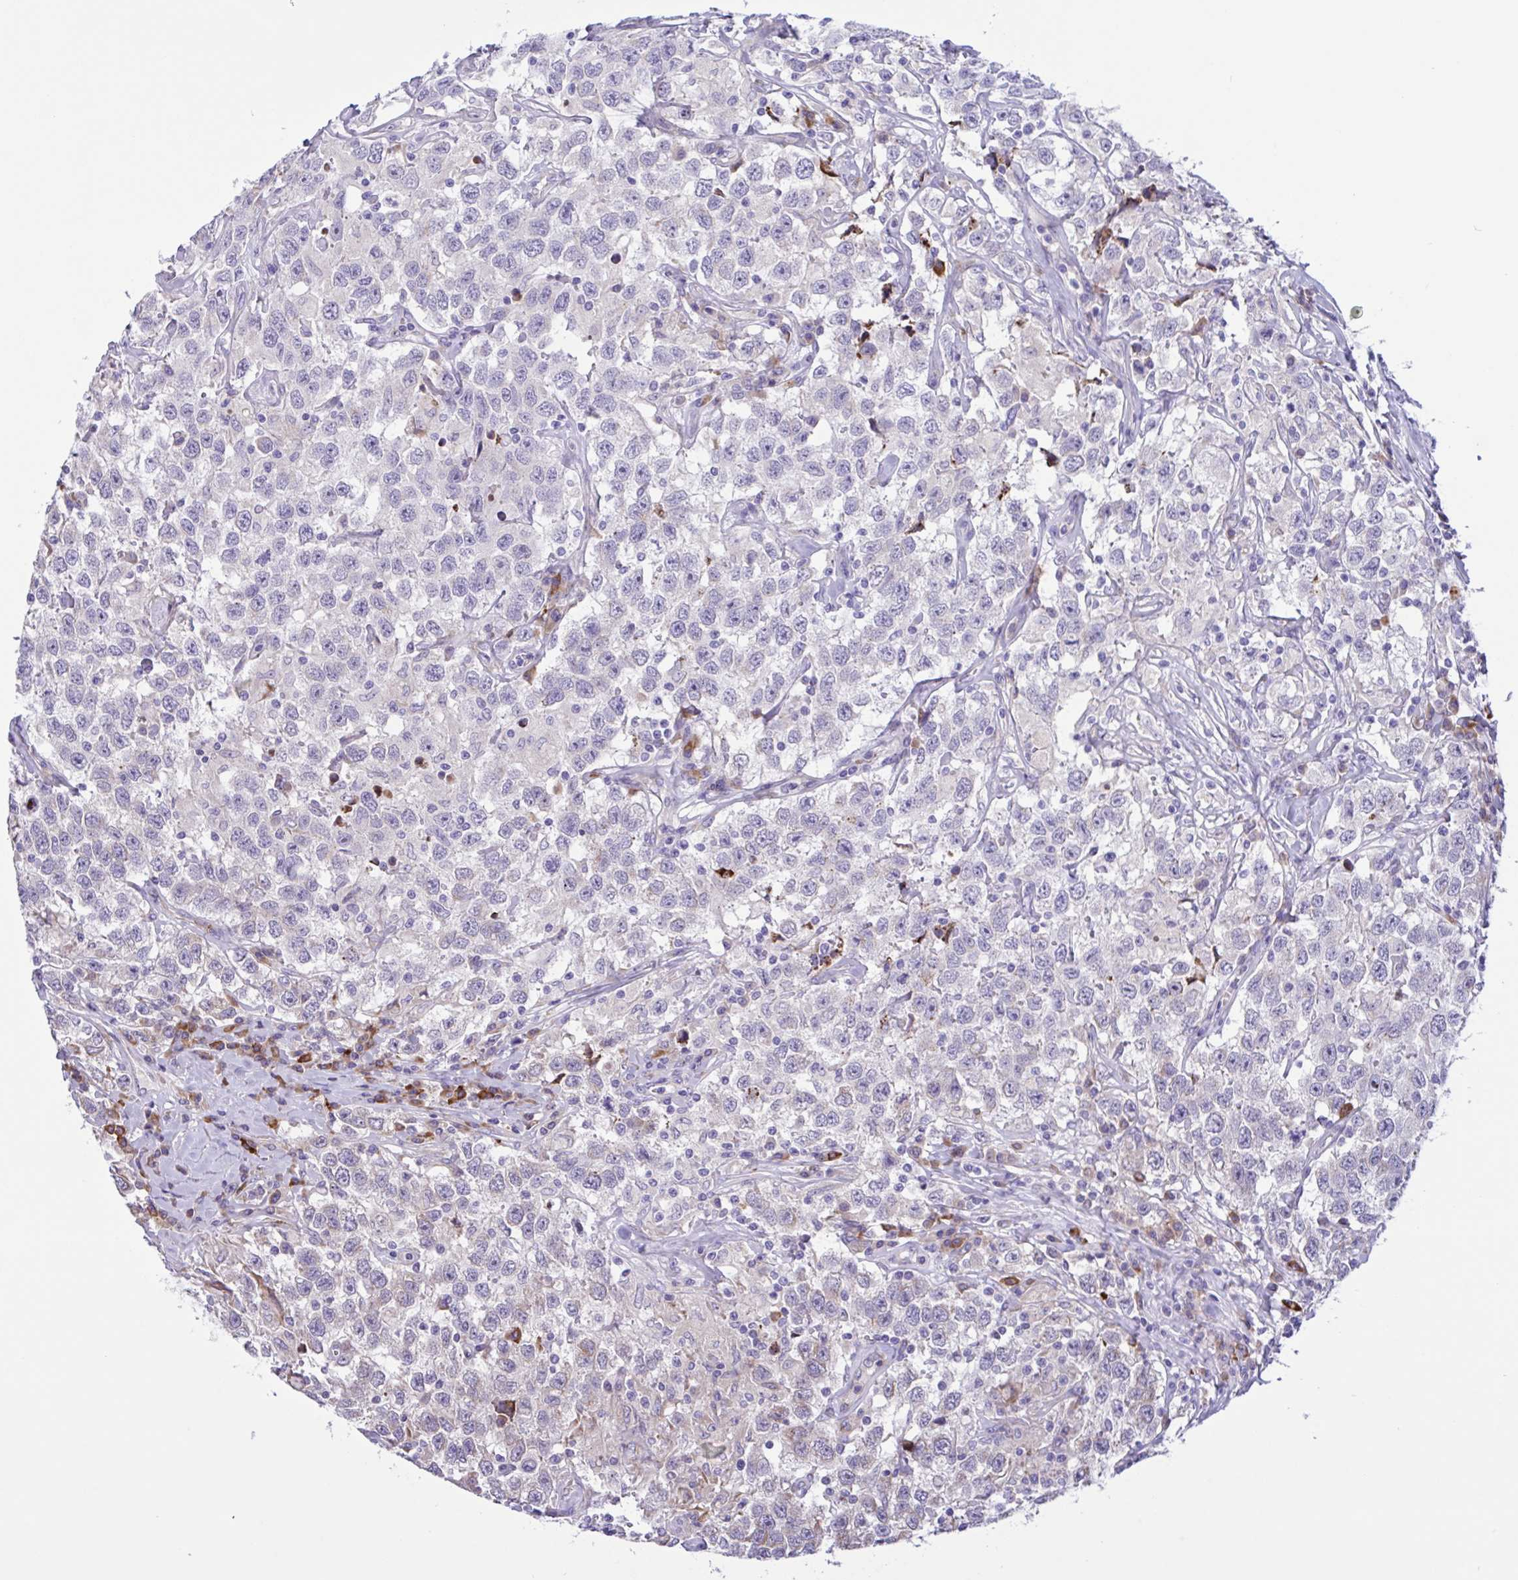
{"staining": {"intensity": "negative", "quantity": "none", "location": "none"}, "tissue": "testis cancer", "cell_type": "Tumor cells", "image_type": "cancer", "snomed": [{"axis": "morphology", "description": "Seminoma, NOS"}, {"axis": "topography", "description": "Testis"}], "caption": "DAB immunohistochemical staining of testis seminoma exhibits no significant positivity in tumor cells. Brightfield microscopy of immunohistochemistry stained with DAB (brown) and hematoxylin (blue), captured at high magnification.", "gene": "DSC3", "patient": {"sex": "male", "age": 41}}